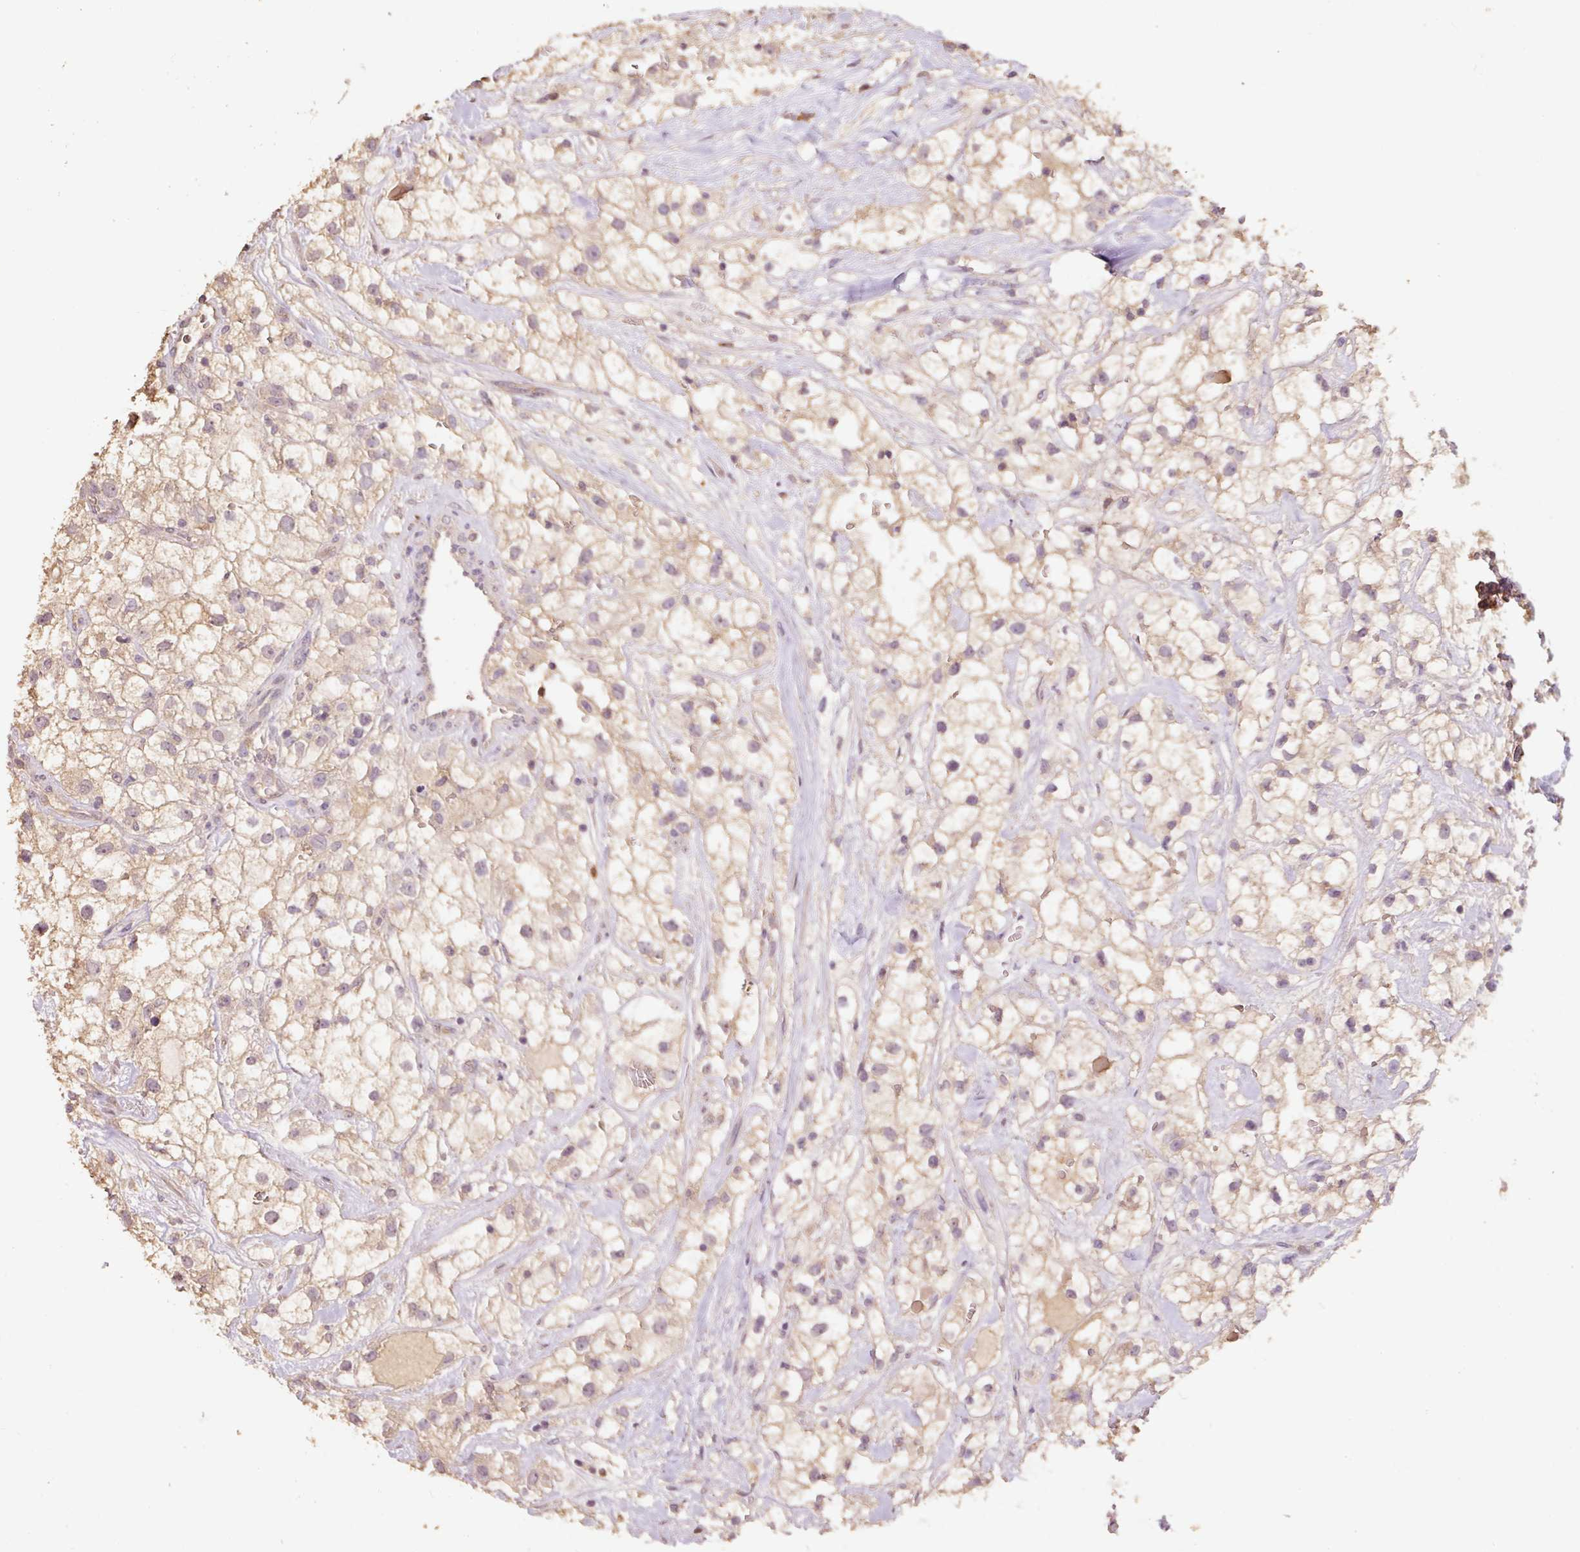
{"staining": {"intensity": "weak", "quantity": ">75%", "location": "cytoplasmic/membranous"}, "tissue": "renal cancer", "cell_type": "Tumor cells", "image_type": "cancer", "snomed": [{"axis": "morphology", "description": "Adenocarcinoma, NOS"}, {"axis": "topography", "description": "Kidney"}], "caption": "Immunohistochemistry histopathology image of renal adenocarcinoma stained for a protein (brown), which shows low levels of weak cytoplasmic/membranous expression in approximately >75% of tumor cells.", "gene": "HERC2", "patient": {"sex": "male", "age": 59}}